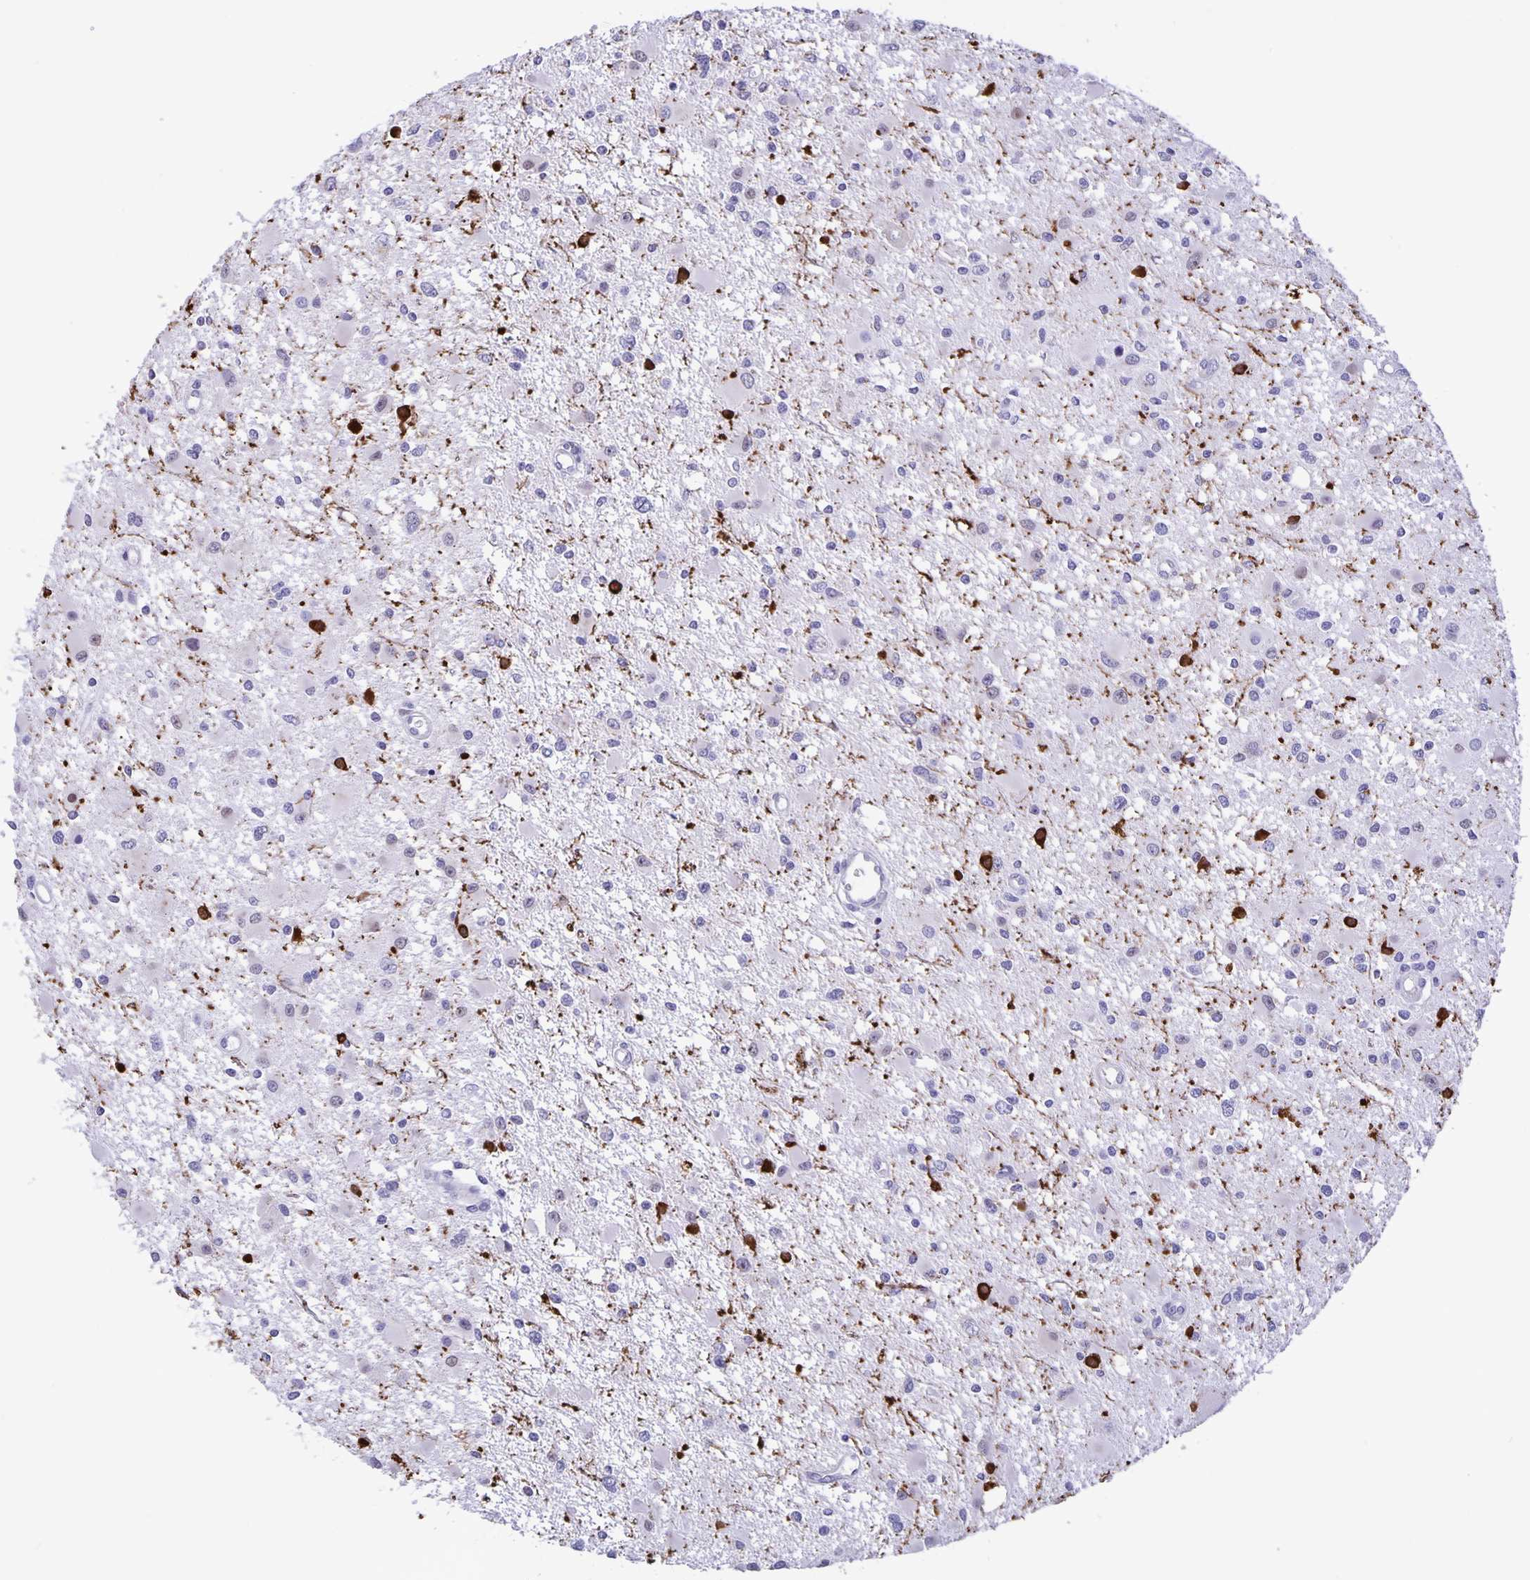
{"staining": {"intensity": "negative", "quantity": "none", "location": "none"}, "tissue": "glioma", "cell_type": "Tumor cells", "image_type": "cancer", "snomed": [{"axis": "morphology", "description": "Glioma, malignant, High grade"}, {"axis": "topography", "description": "Brain"}], "caption": "High power microscopy image of an immunohistochemistry (IHC) photomicrograph of malignant high-grade glioma, revealing no significant expression in tumor cells. The staining is performed using DAB (3,3'-diaminobenzidine) brown chromogen with nuclei counter-stained in using hematoxylin.", "gene": "ERMN", "patient": {"sex": "male", "age": 54}}